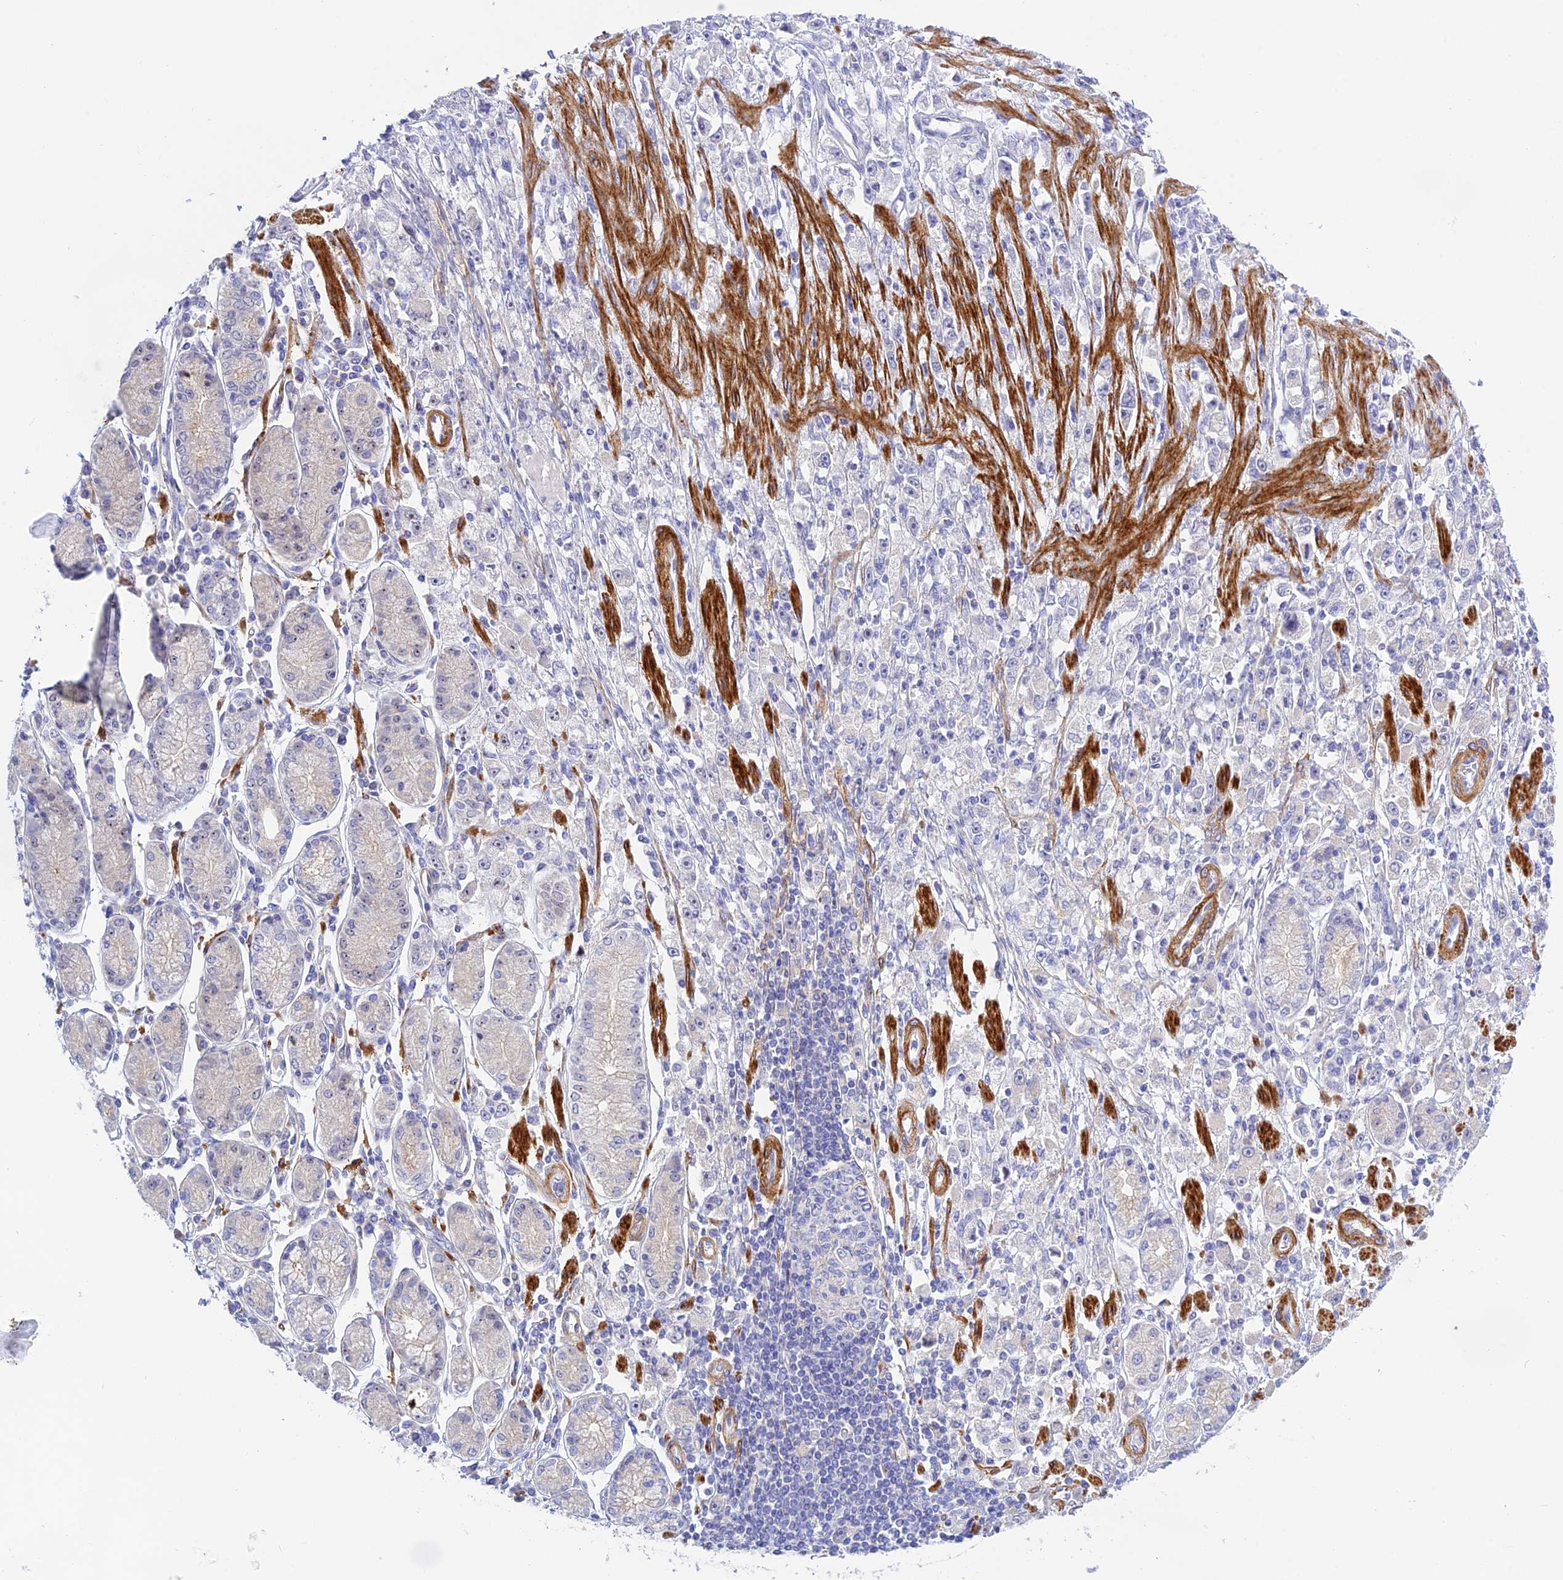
{"staining": {"intensity": "negative", "quantity": "none", "location": "none"}, "tissue": "stomach cancer", "cell_type": "Tumor cells", "image_type": "cancer", "snomed": [{"axis": "morphology", "description": "Adenocarcinoma, NOS"}, {"axis": "topography", "description": "Stomach"}], "caption": "Stomach adenocarcinoma was stained to show a protein in brown. There is no significant expression in tumor cells. The staining is performed using DAB brown chromogen with nuclei counter-stained in using hematoxylin.", "gene": "ZDHHC16", "patient": {"sex": "female", "age": 59}}